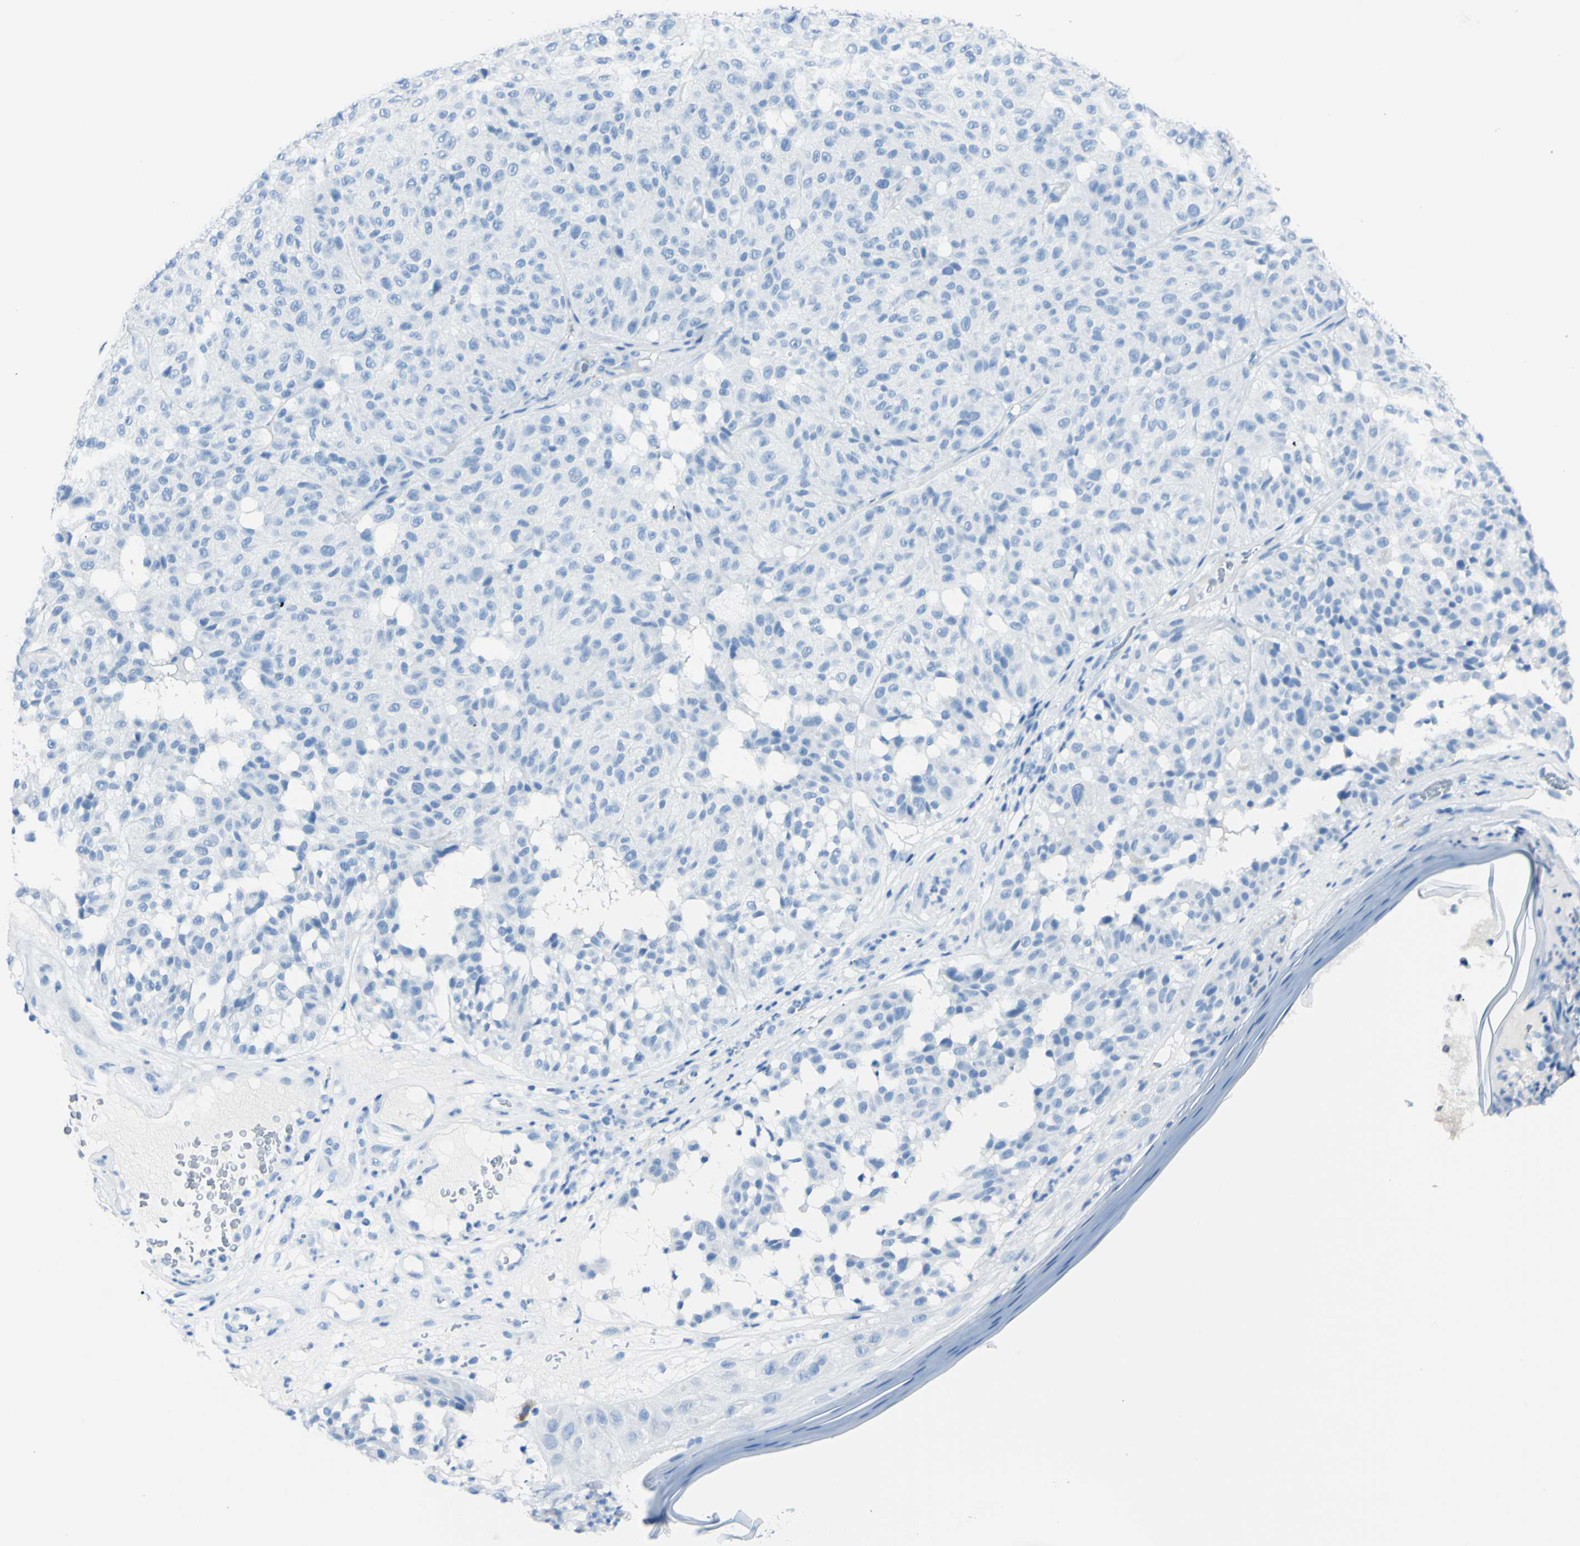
{"staining": {"intensity": "negative", "quantity": "none", "location": "none"}, "tissue": "melanoma", "cell_type": "Tumor cells", "image_type": "cancer", "snomed": [{"axis": "morphology", "description": "Malignant melanoma, NOS"}, {"axis": "topography", "description": "Skin"}], "caption": "Tumor cells are negative for protein expression in human melanoma.", "gene": "FOLH1", "patient": {"sex": "female", "age": 46}}